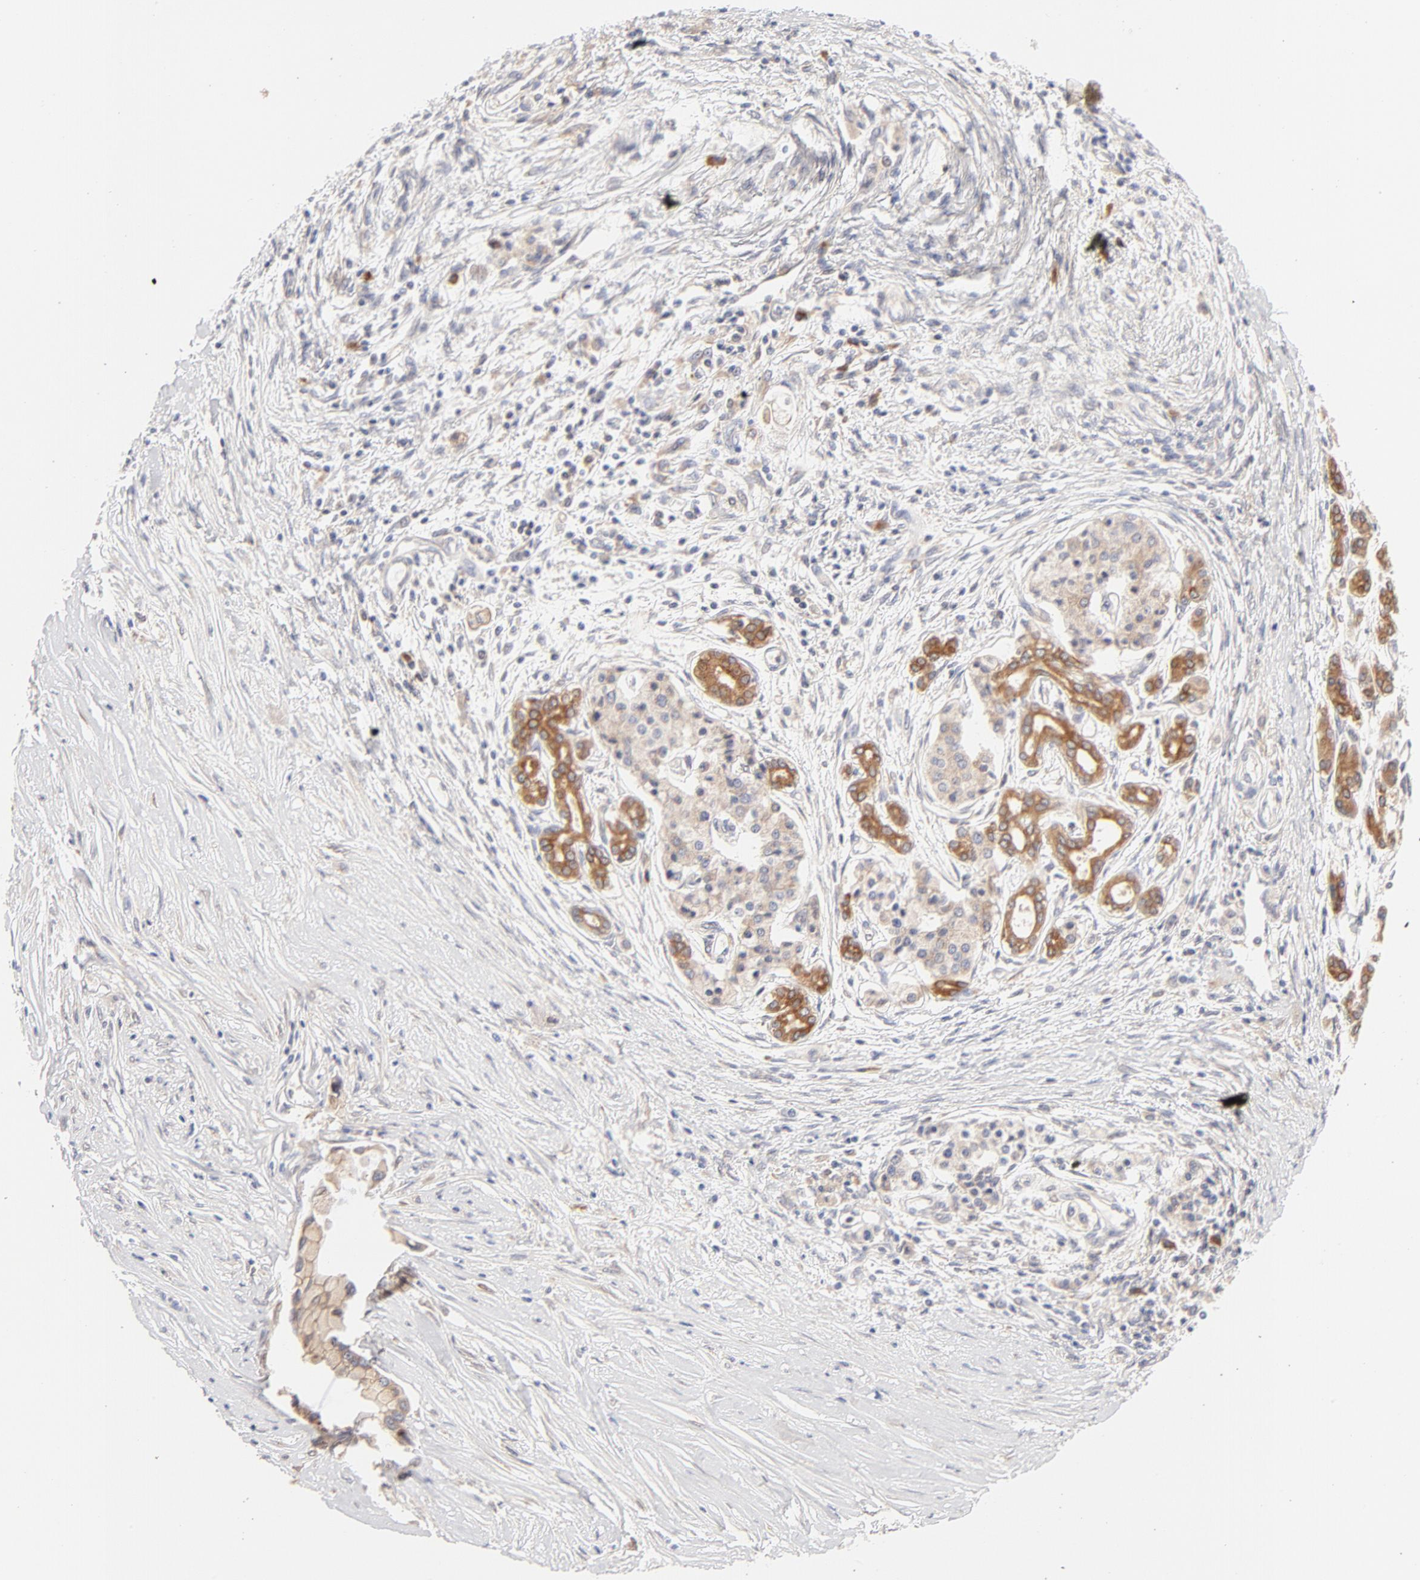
{"staining": {"intensity": "moderate", "quantity": ">75%", "location": "cytoplasmic/membranous"}, "tissue": "pancreatic cancer", "cell_type": "Tumor cells", "image_type": "cancer", "snomed": [{"axis": "morphology", "description": "Adenocarcinoma, NOS"}, {"axis": "topography", "description": "Pancreas"}], "caption": "Protein staining of adenocarcinoma (pancreatic) tissue exhibits moderate cytoplasmic/membranous positivity in about >75% of tumor cells. Using DAB (3,3'-diaminobenzidine) (brown) and hematoxylin (blue) stains, captured at high magnification using brightfield microscopy.", "gene": "RPS6KA1", "patient": {"sex": "female", "age": 59}}